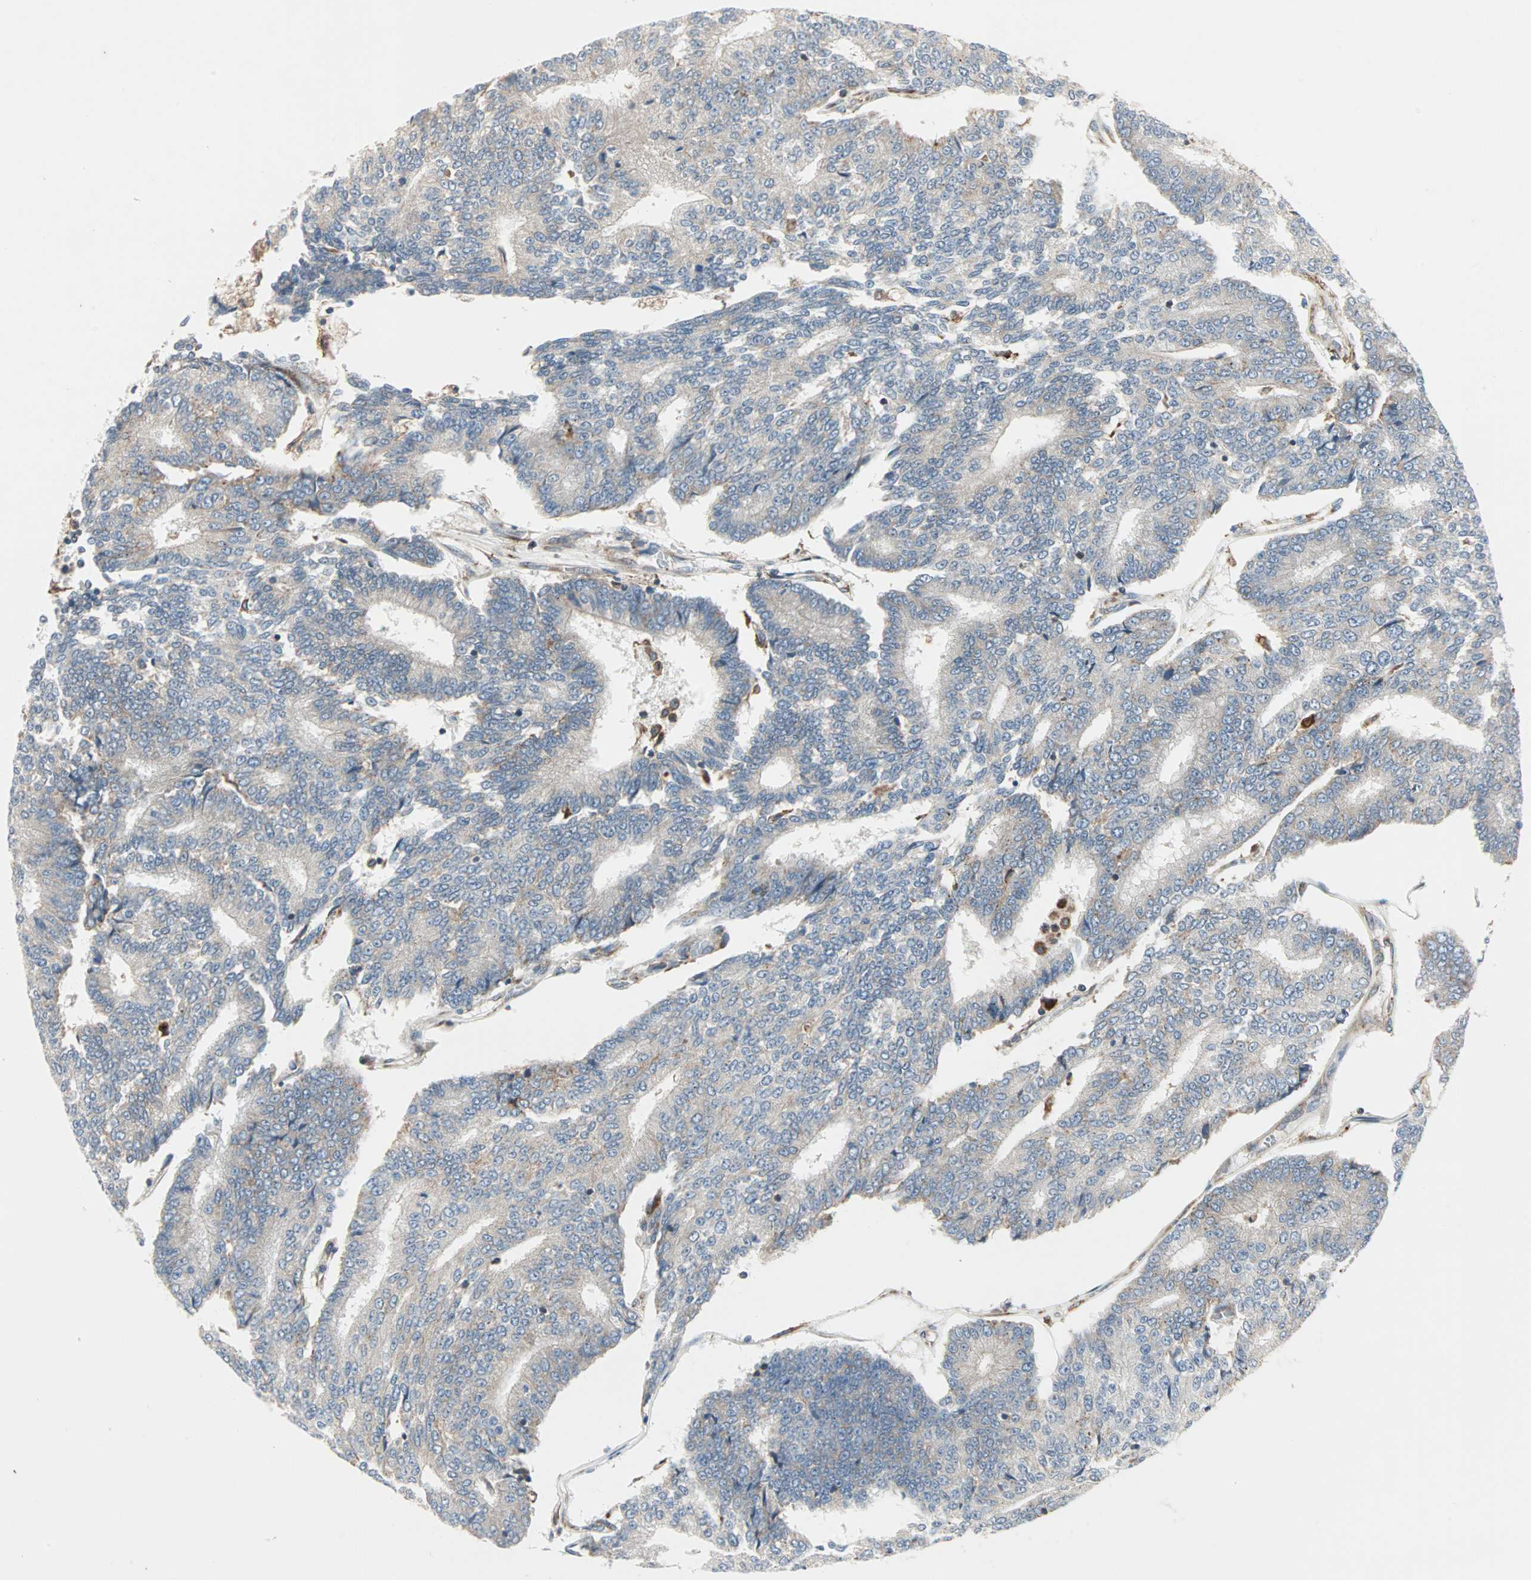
{"staining": {"intensity": "weak", "quantity": ">75%", "location": "cytoplasmic/membranous"}, "tissue": "prostate cancer", "cell_type": "Tumor cells", "image_type": "cancer", "snomed": [{"axis": "morphology", "description": "Adenocarcinoma, High grade"}, {"axis": "topography", "description": "Prostate"}], "caption": "High-power microscopy captured an immunohistochemistry histopathology image of prostate cancer, revealing weak cytoplasmic/membranous positivity in about >75% of tumor cells.", "gene": "H6PD", "patient": {"sex": "male", "age": 55}}